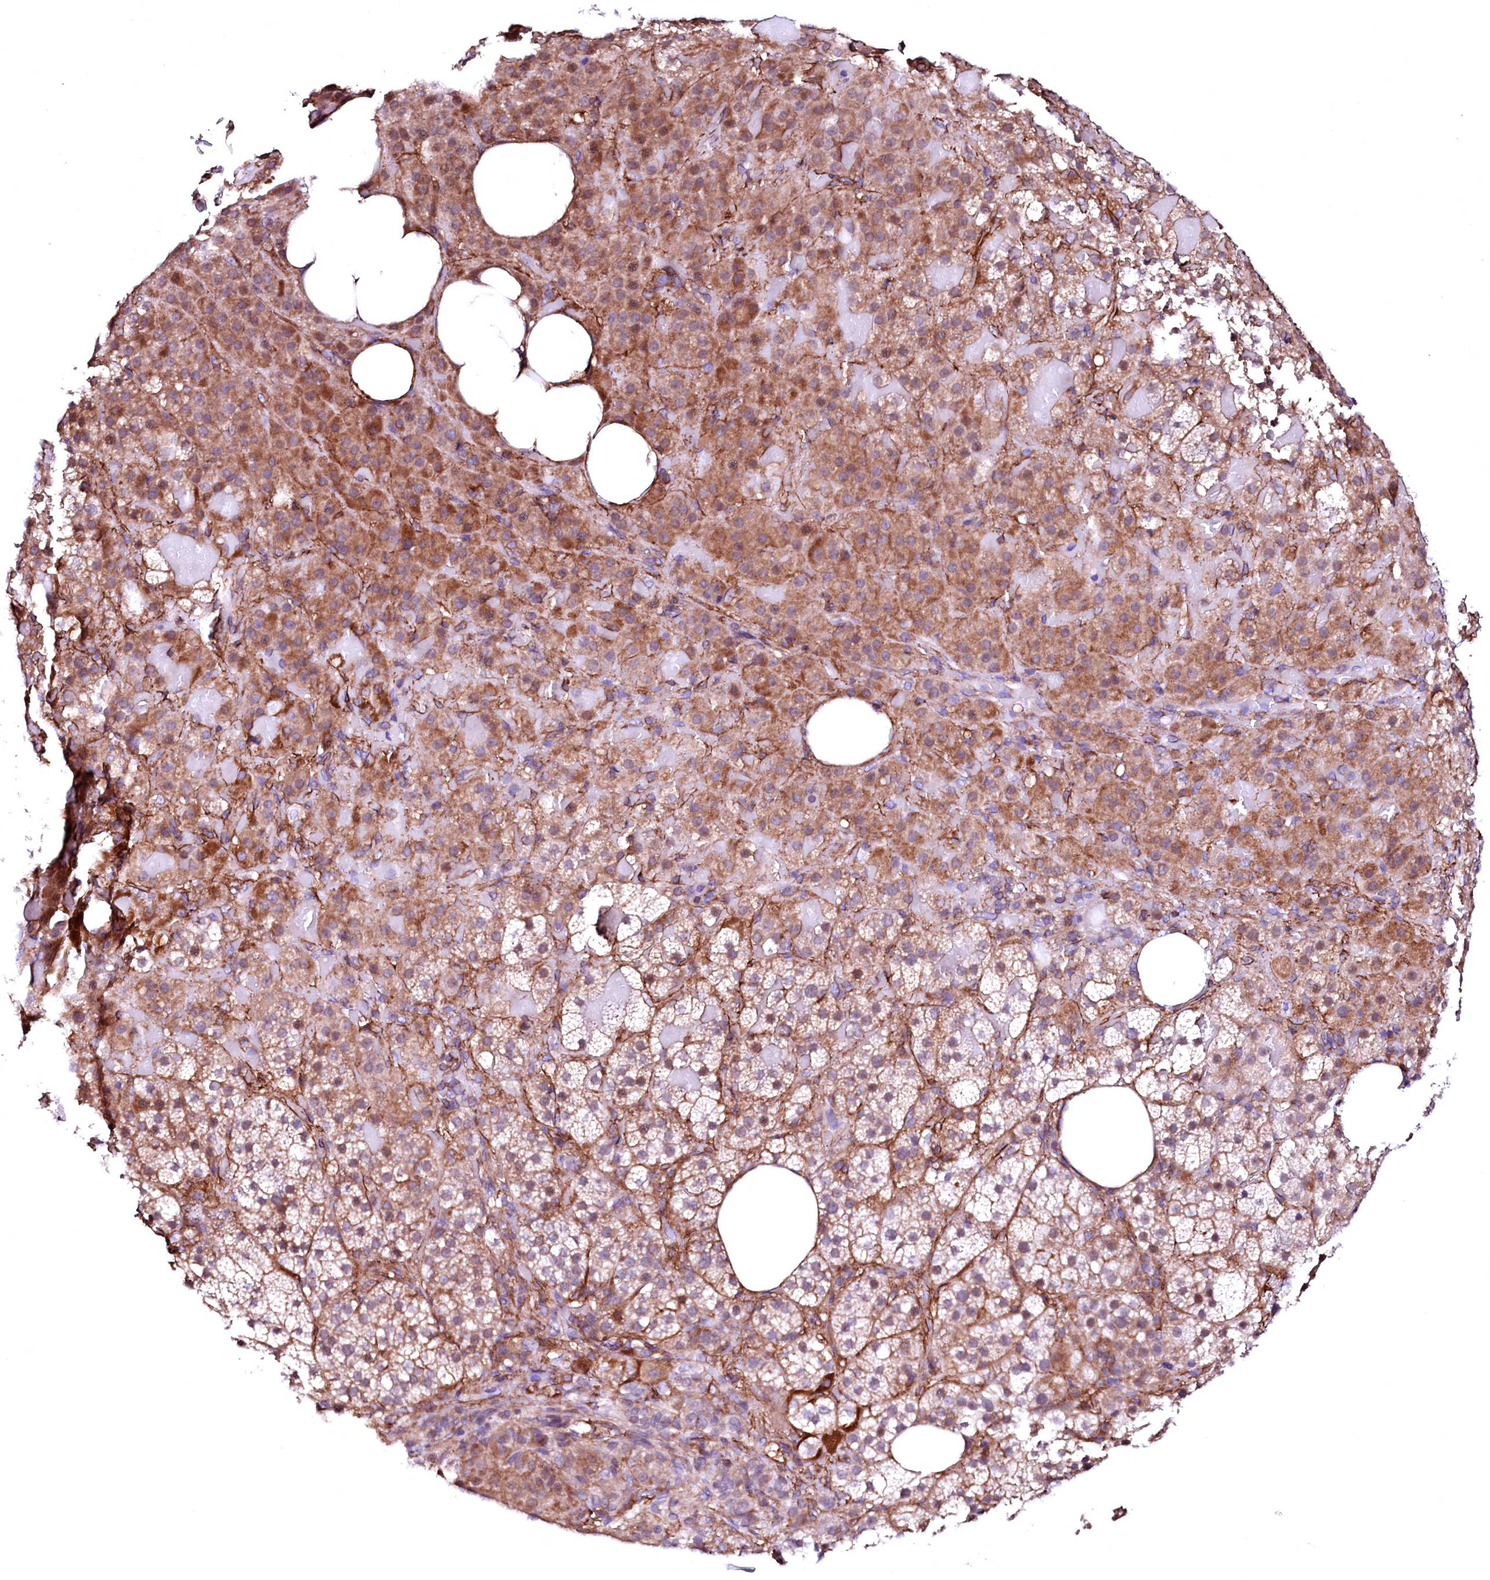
{"staining": {"intensity": "moderate", "quantity": ">75%", "location": "cytoplasmic/membranous"}, "tissue": "adrenal gland", "cell_type": "Glandular cells", "image_type": "normal", "snomed": [{"axis": "morphology", "description": "Normal tissue, NOS"}, {"axis": "topography", "description": "Adrenal gland"}], "caption": "Immunohistochemical staining of benign adrenal gland exhibits >75% levels of moderate cytoplasmic/membranous protein staining in approximately >75% of glandular cells. Nuclei are stained in blue.", "gene": "GPR176", "patient": {"sex": "female", "age": 59}}